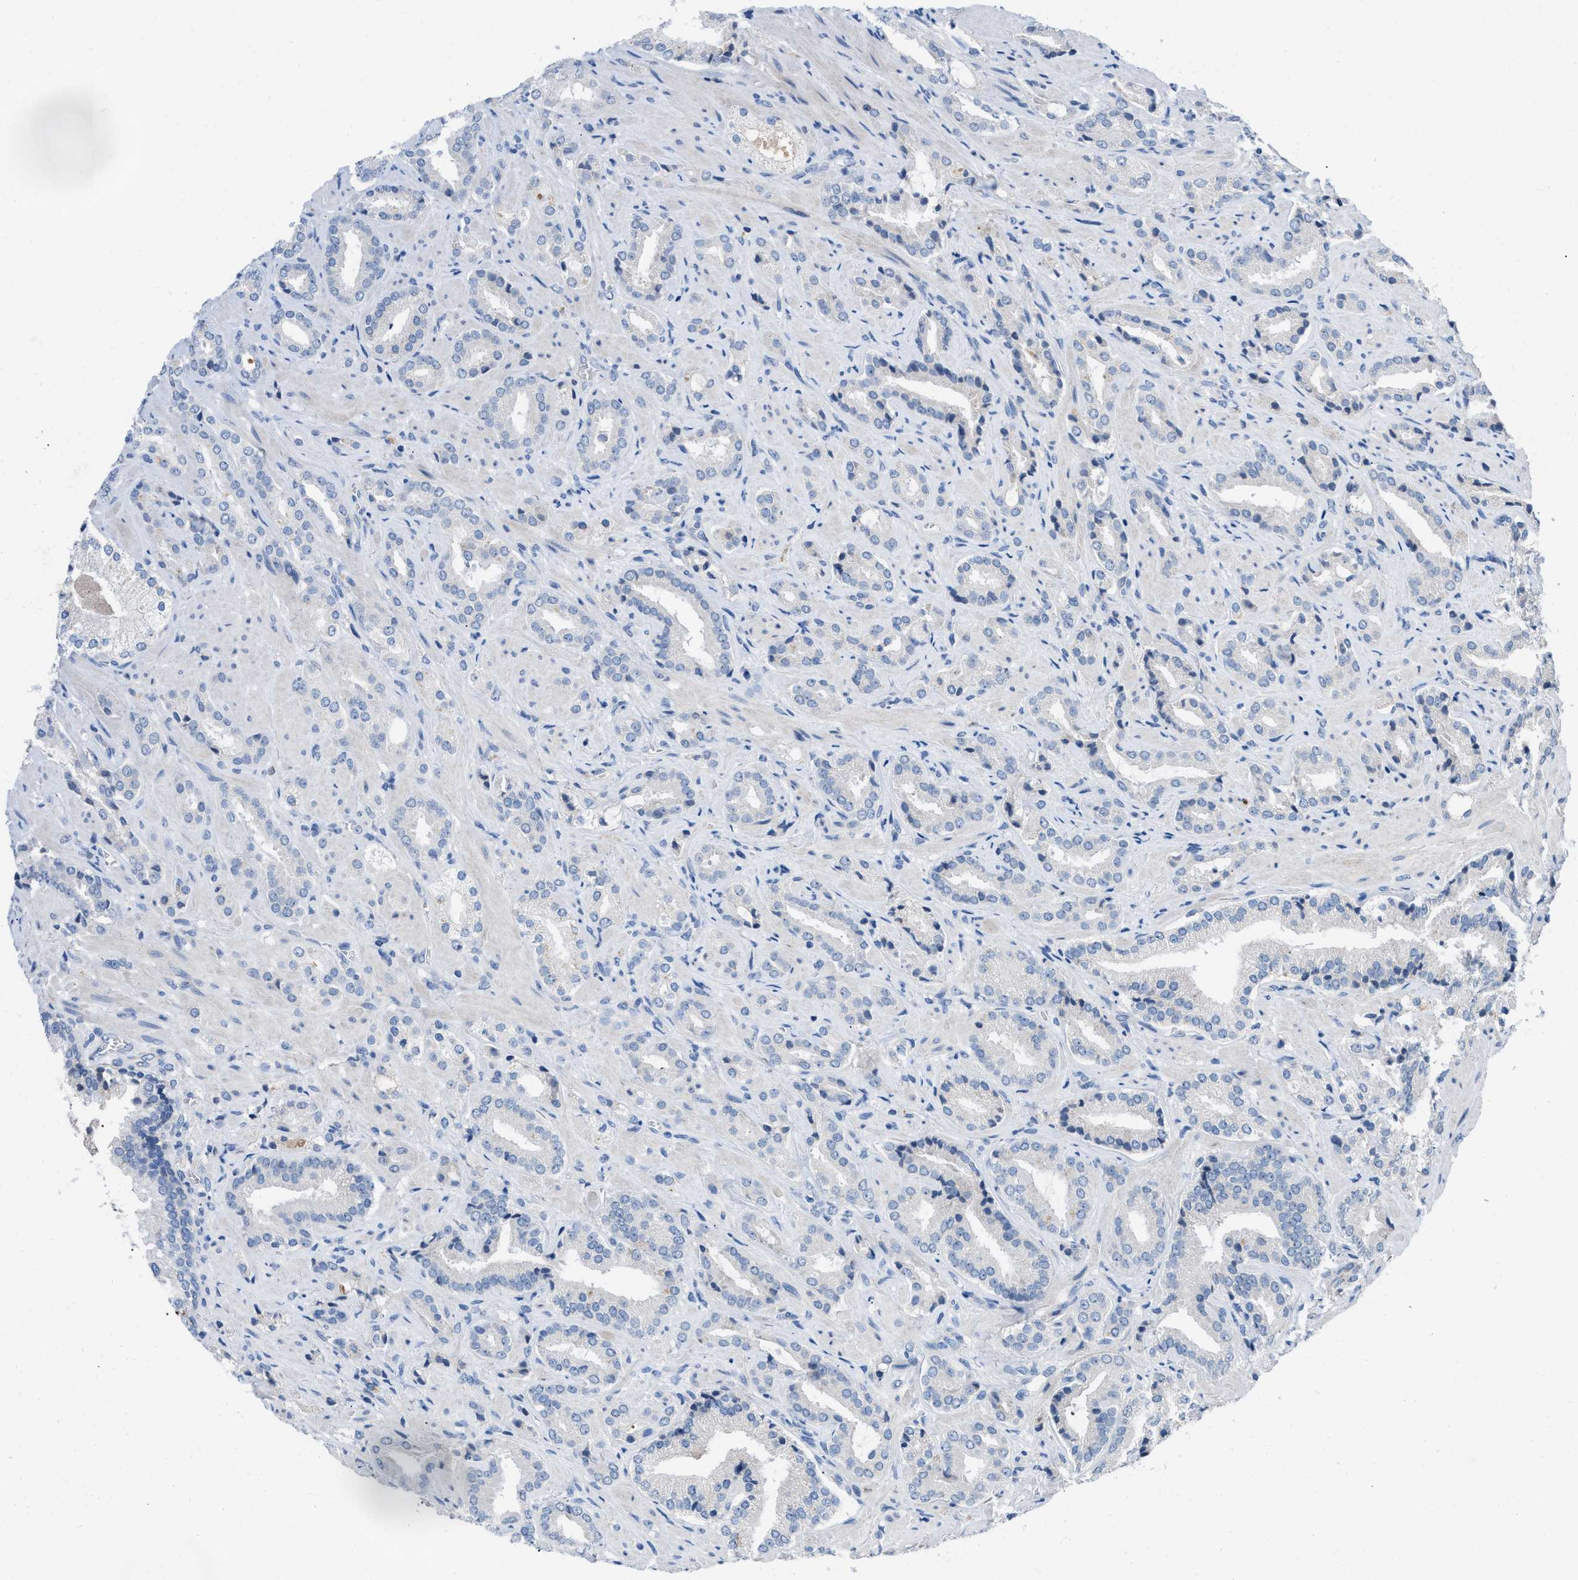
{"staining": {"intensity": "negative", "quantity": "none", "location": "none"}, "tissue": "prostate cancer", "cell_type": "Tumor cells", "image_type": "cancer", "snomed": [{"axis": "morphology", "description": "Adenocarcinoma, High grade"}, {"axis": "topography", "description": "Prostate"}], "caption": "A high-resolution image shows IHC staining of high-grade adenocarcinoma (prostate), which shows no significant positivity in tumor cells.", "gene": "HPX", "patient": {"sex": "male", "age": 64}}